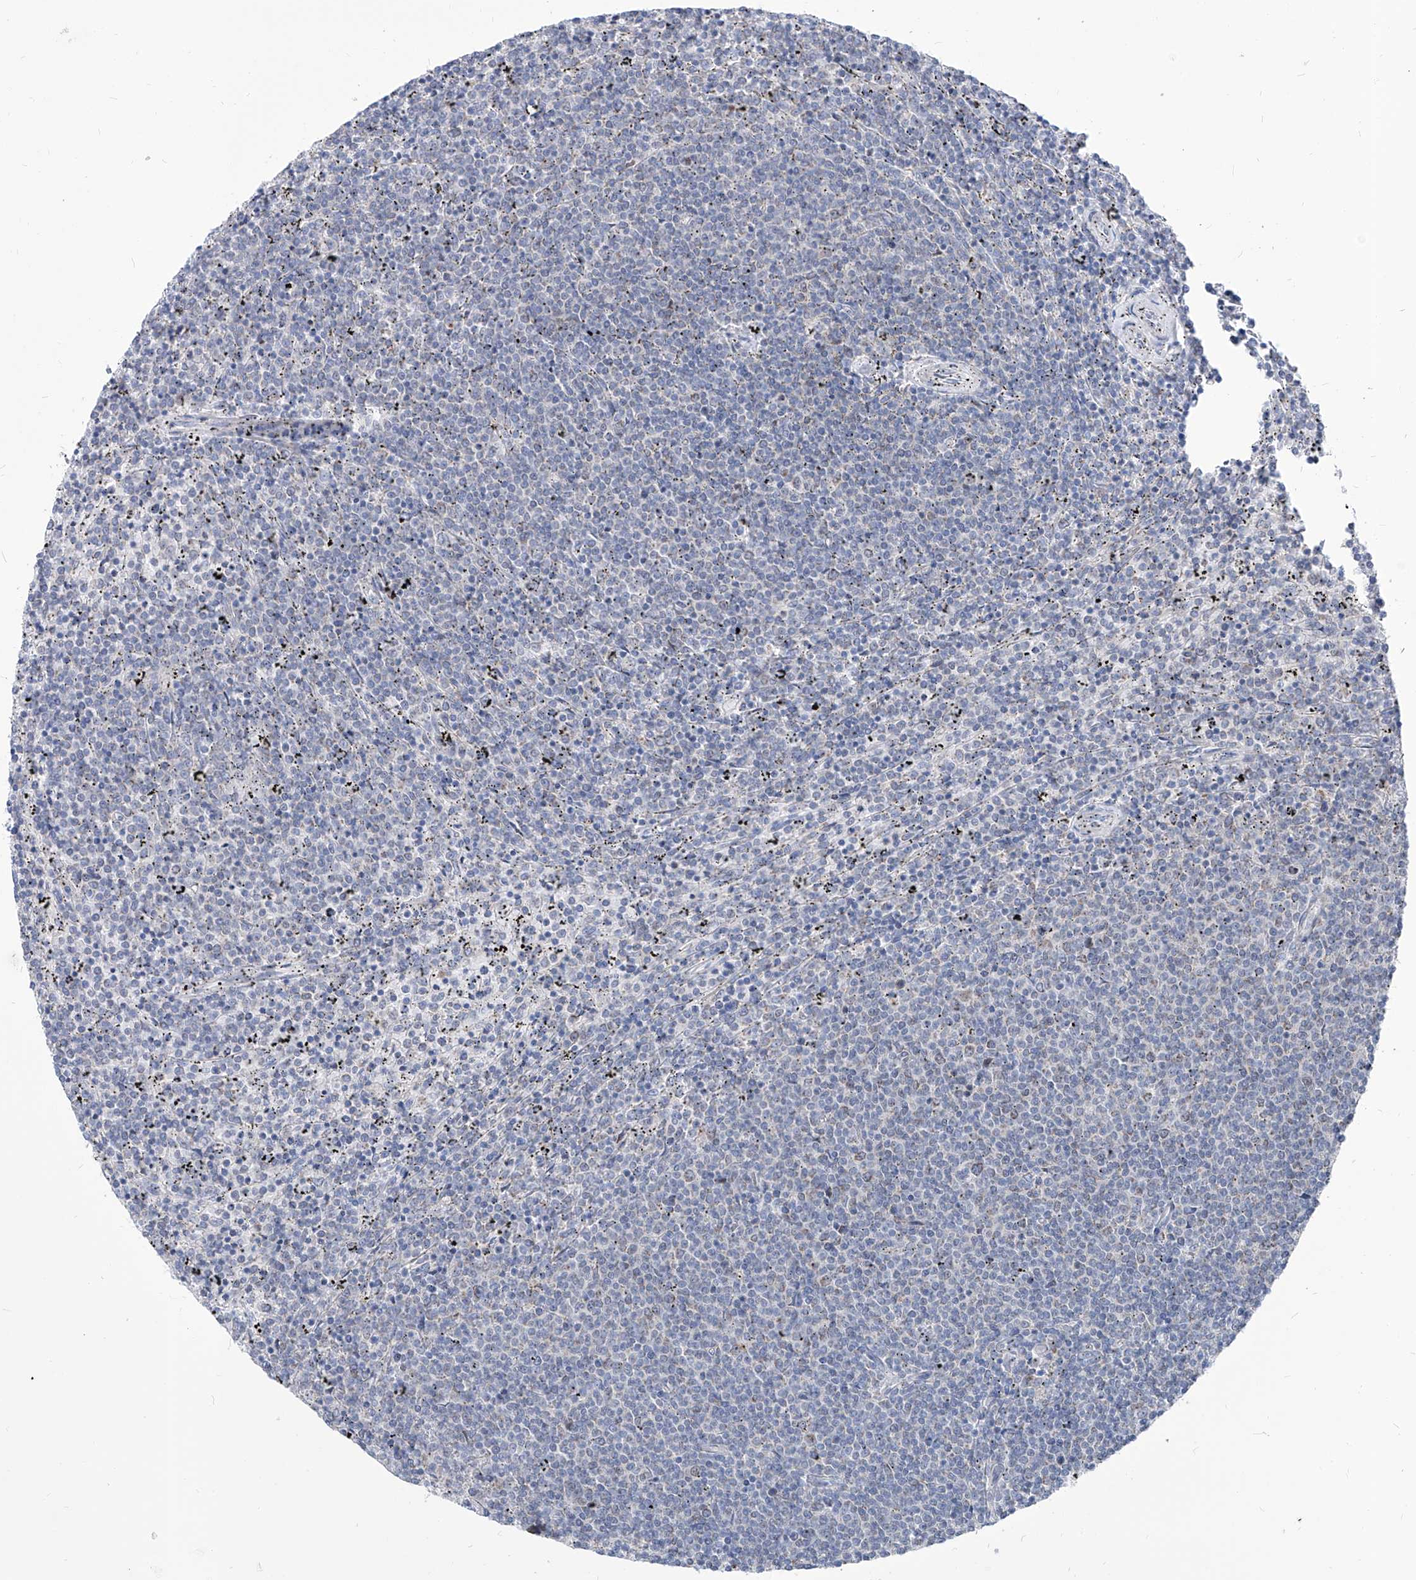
{"staining": {"intensity": "negative", "quantity": "none", "location": "none"}, "tissue": "lymphoma", "cell_type": "Tumor cells", "image_type": "cancer", "snomed": [{"axis": "morphology", "description": "Malignant lymphoma, non-Hodgkin's type, Low grade"}, {"axis": "topography", "description": "Spleen"}], "caption": "High magnification brightfield microscopy of malignant lymphoma, non-Hodgkin's type (low-grade) stained with DAB (3,3'-diaminobenzidine) (brown) and counterstained with hematoxylin (blue): tumor cells show no significant positivity. (Brightfield microscopy of DAB IHC at high magnification).", "gene": "AGPS", "patient": {"sex": "female", "age": 50}}